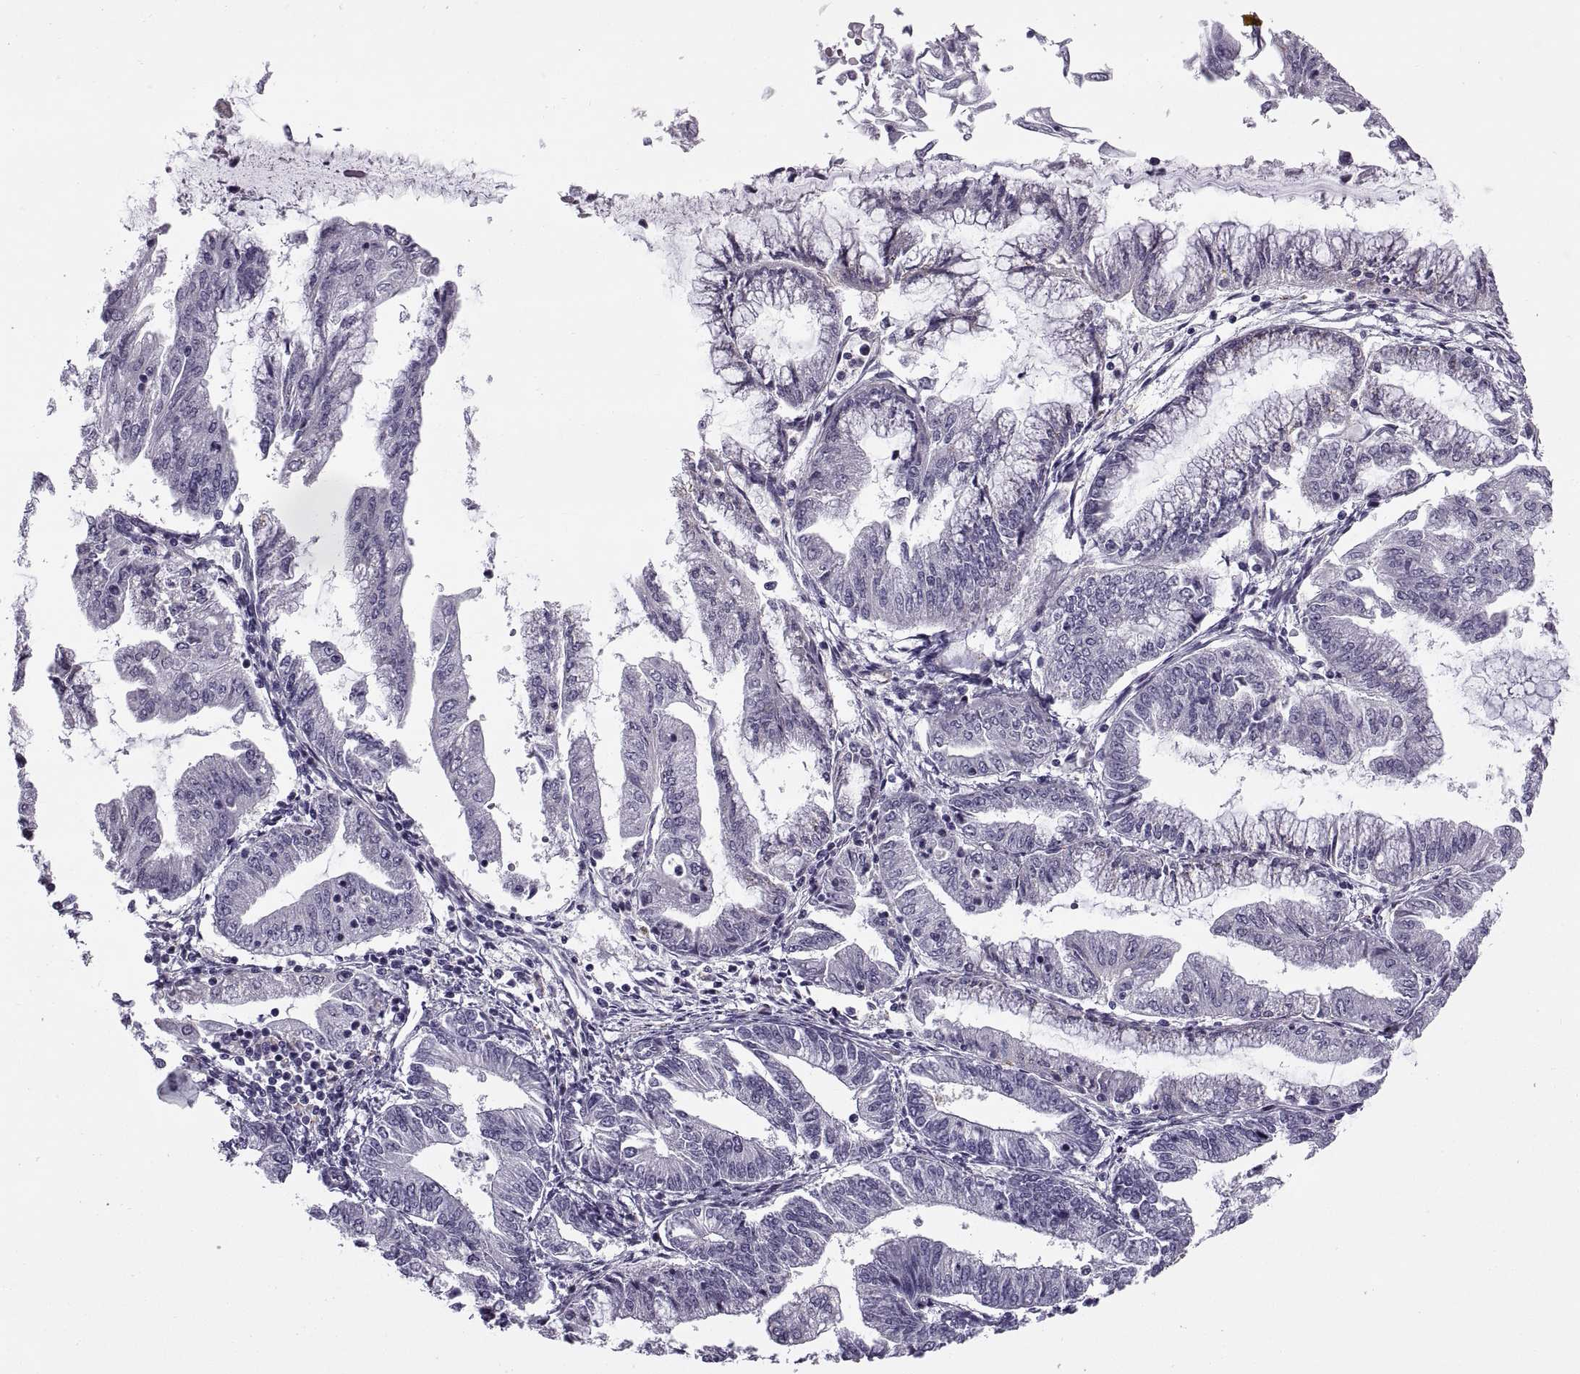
{"staining": {"intensity": "negative", "quantity": "none", "location": "none"}, "tissue": "endometrial cancer", "cell_type": "Tumor cells", "image_type": "cancer", "snomed": [{"axis": "morphology", "description": "Adenocarcinoma, NOS"}, {"axis": "topography", "description": "Endometrium"}], "caption": "Tumor cells show no significant staining in endometrial cancer (adenocarcinoma).", "gene": "CALCR", "patient": {"sex": "female", "age": 55}}